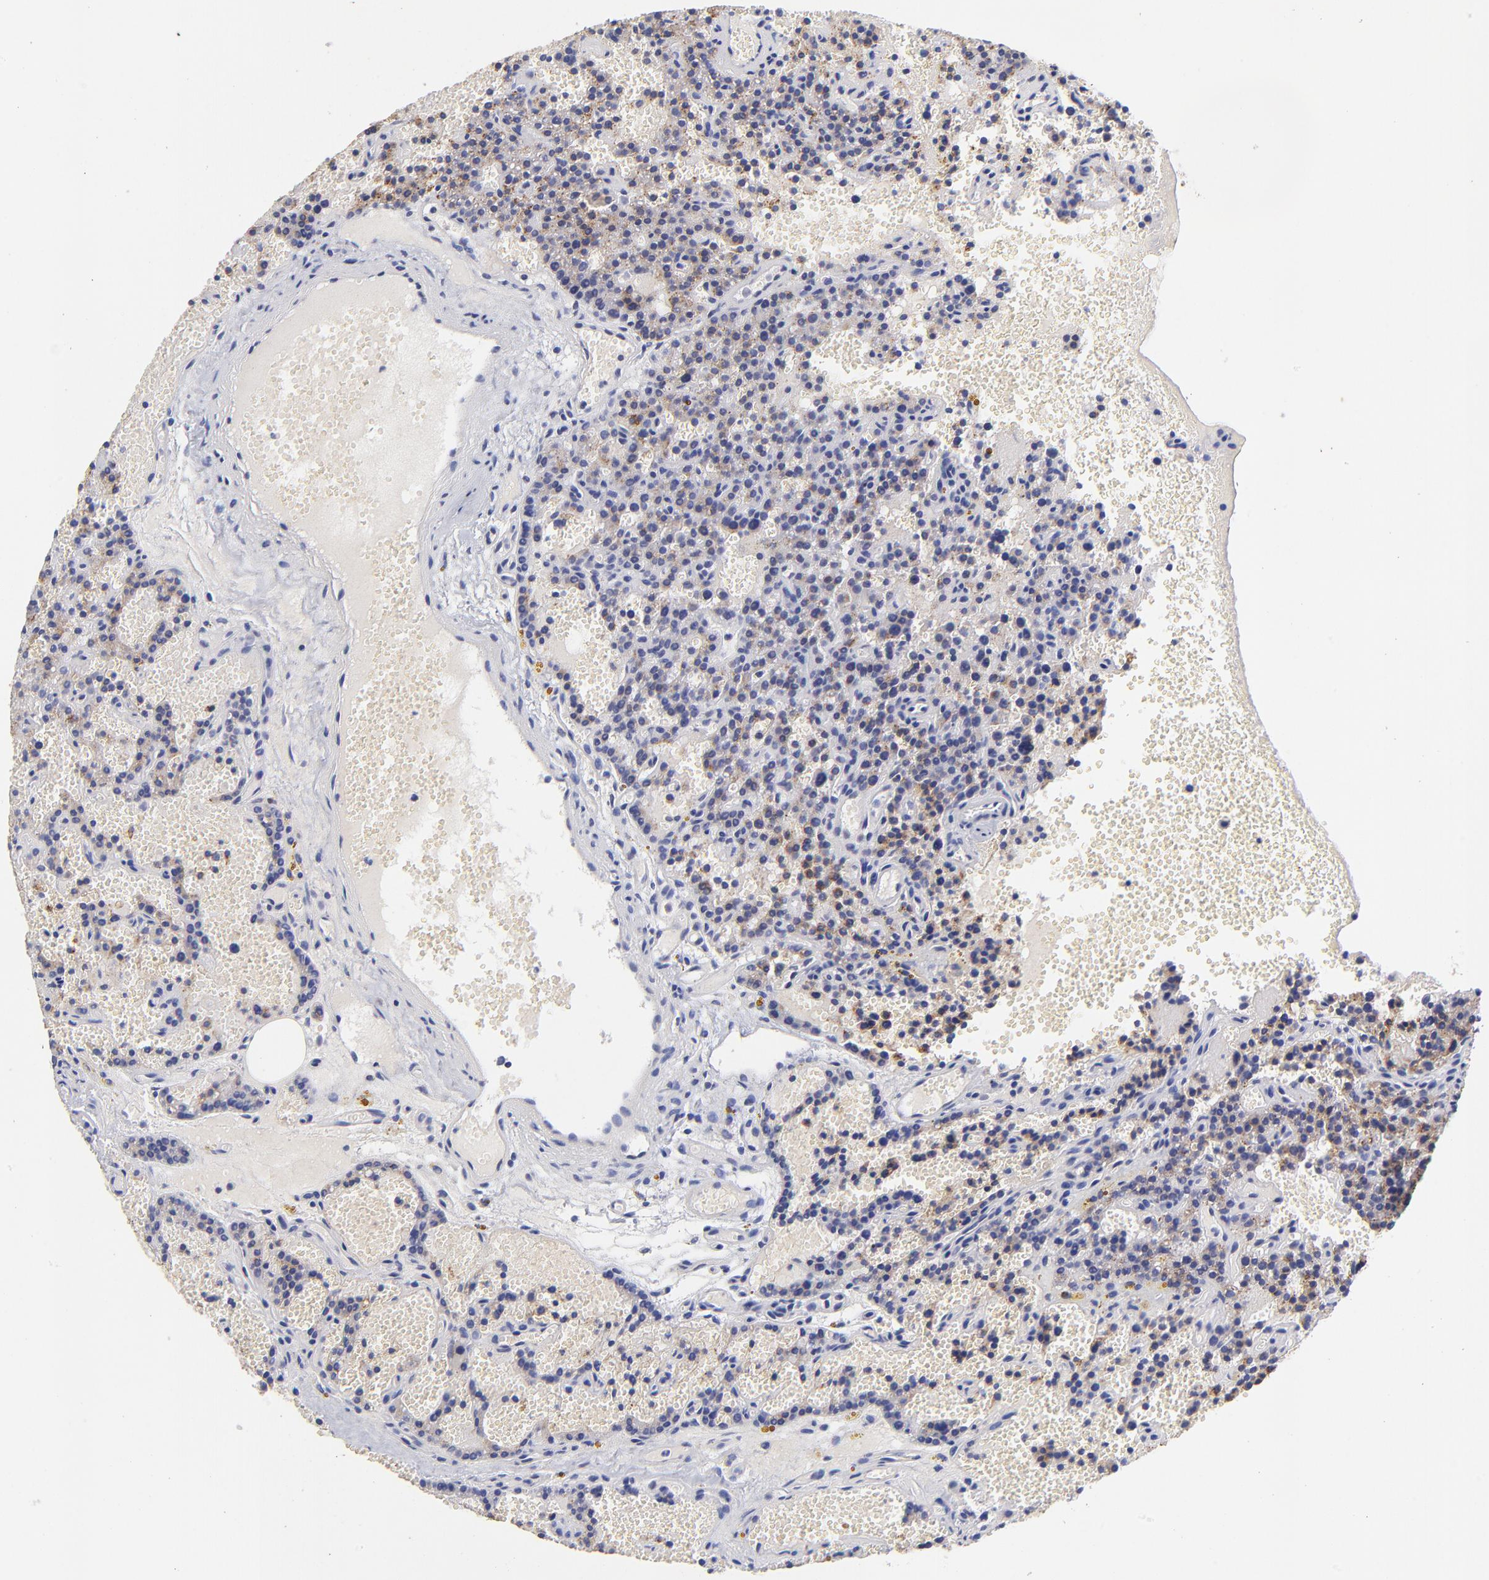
{"staining": {"intensity": "moderate", "quantity": "<25%", "location": "cytoplasmic/membranous"}, "tissue": "parathyroid gland", "cell_type": "Glandular cells", "image_type": "normal", "snomed": [{"axis": "morphology", "description": "Normal tissue, NOS"}, {"axis": "topography", "description": "Parathyroid gland"}], "caption": "IHC staining of unremarkable parathyroid gland, which displays low levels of moderate cytoplasmic/membranous staining in about <25% of glandular cells indicating moderate cytoplasmic/membranous protein expression. The staining was performed using DAB (brown) for protein detection and nuclei were counterstained in hematoxylin (blue).", "gene": "ZNF155", "patient": {"sex": "male", "age": 25}}